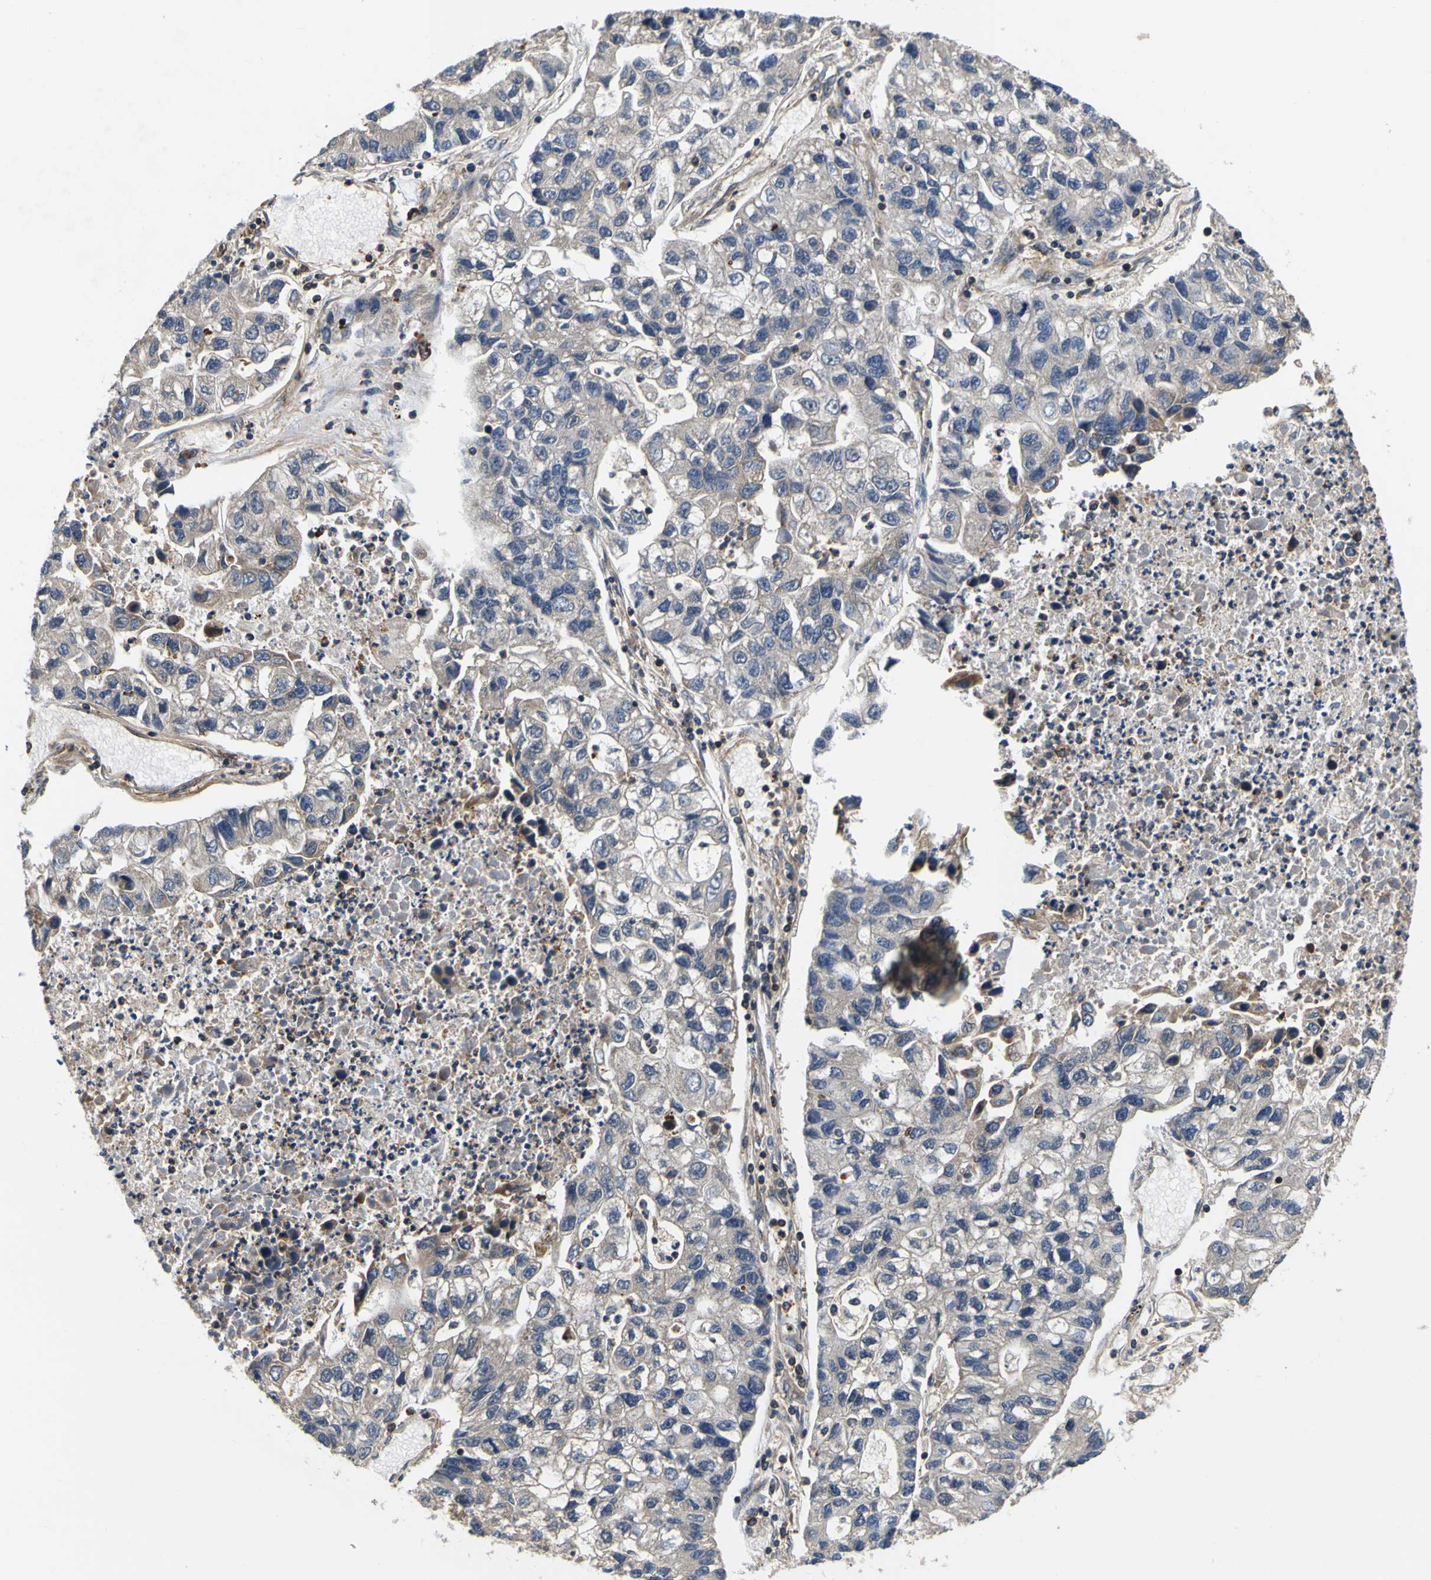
{"staining": {"intensity": "negative", "quantity": "none", "location": "none"}, "tissue": "lung cancer", "cell_type": "Tumor cells", "image_type": "cancer", "snomed": [{"axis": "morphology", "description": "Adenocarcinoma, NOS"}, {"axis": "topography", "description": "Lung"}], "caption": "The histopathology image displays no significant positivity in tumor cells of lung adenocarcinoma.", "gene": "LRP4", "patient": {"sex": "female", "age": 51}}